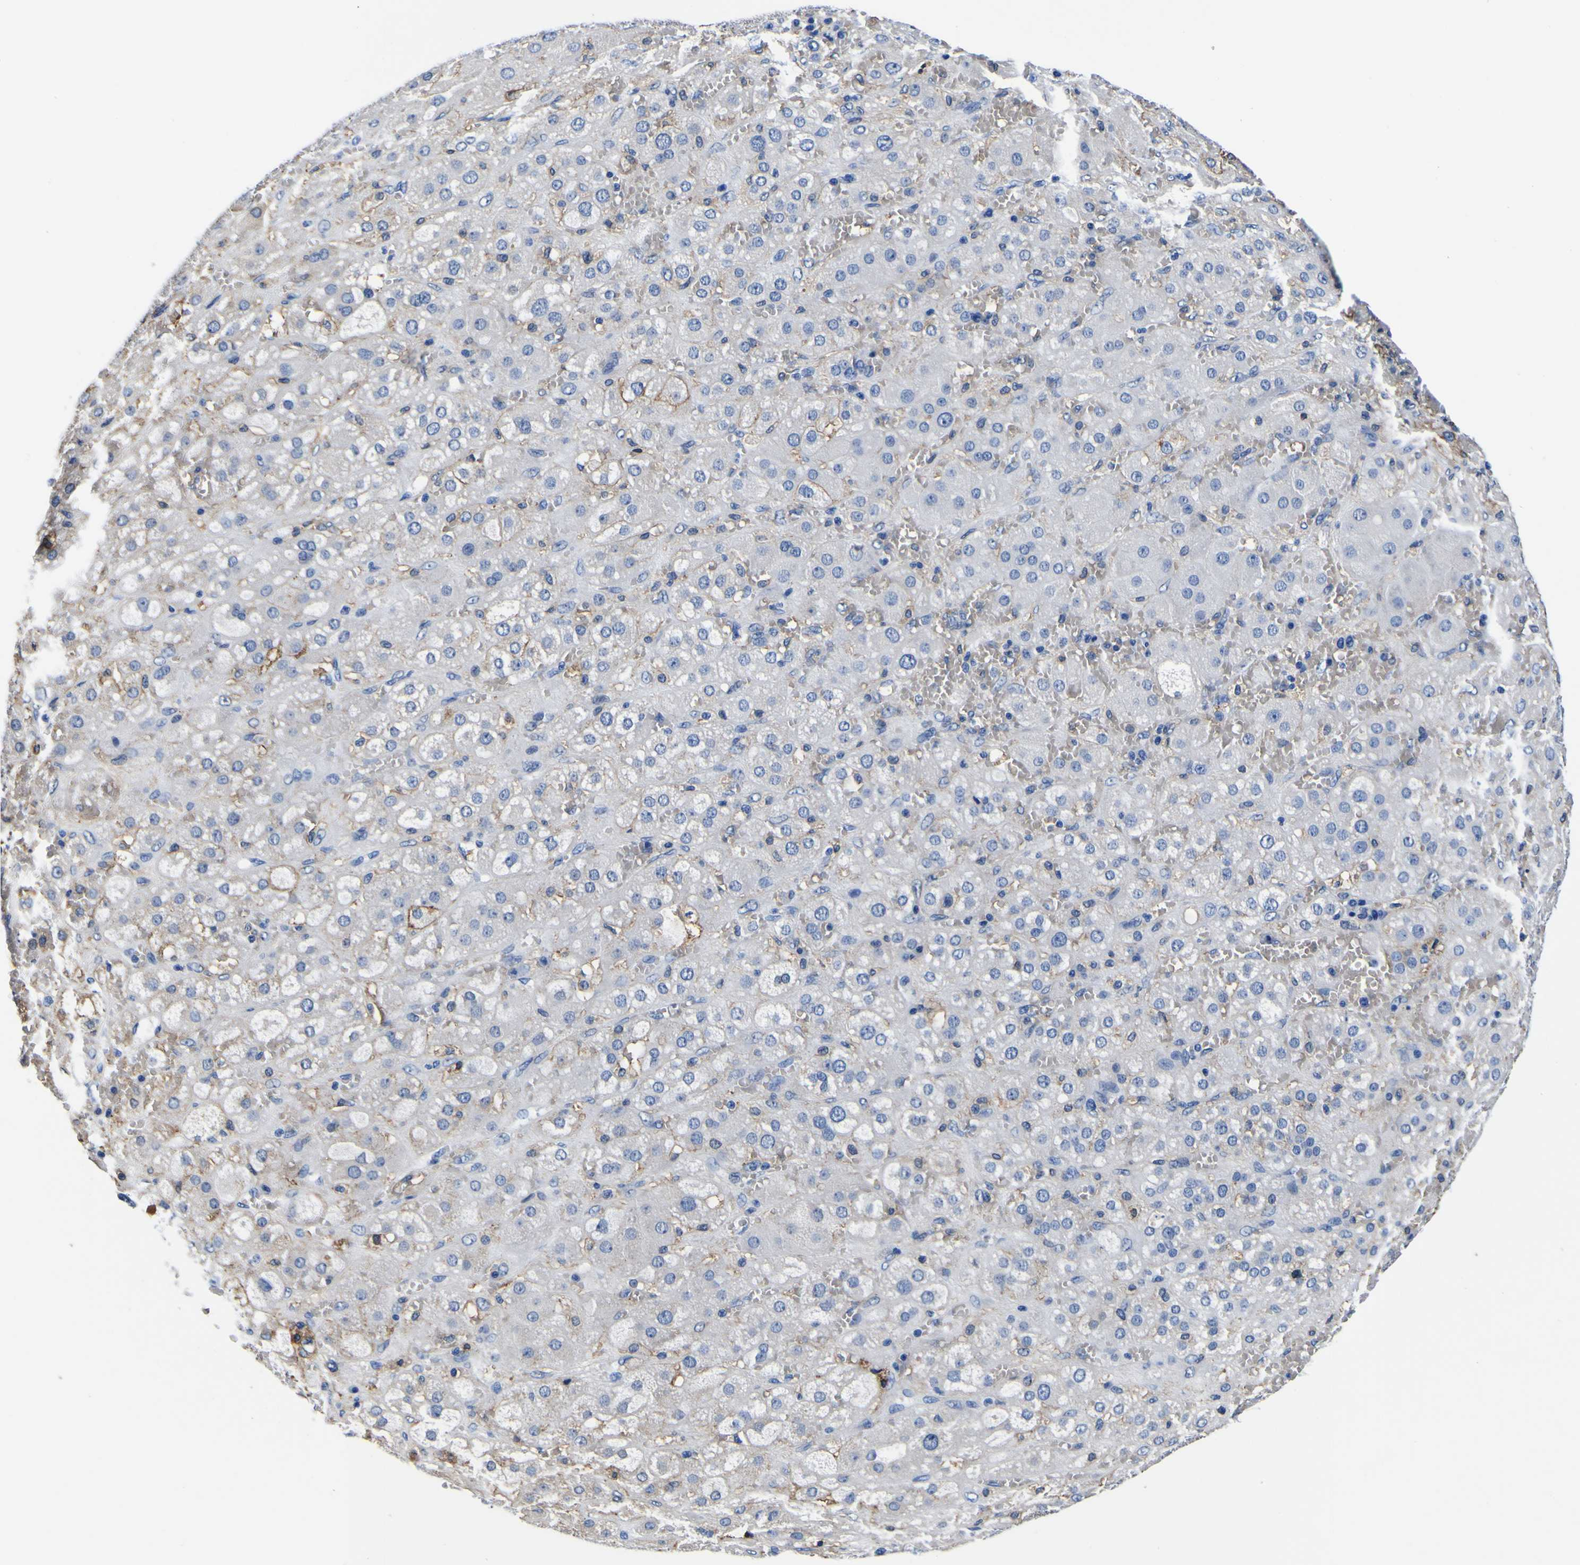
{"staining": {"intensity": "moderate", "quantity": "25%-75%", "location": "cytoplasmic/membranous"}, "tissue": "adrenal gland", "cell_type": "Glandular cells", "image_type": "normal", "snomed": [{"axis": "morphology", "description": "Normal tissue, NOS"}, {"axis": "topography", "description": "Adrenal gland"}], "caption": "The histopathology image reveals staining of normal adrenal gland, revealing moderate cytoplasmic/membranous protein staining (brown color) within glandular cells.", "gene": "PXDN", "patient": {"sex": "female", "age": 47}}